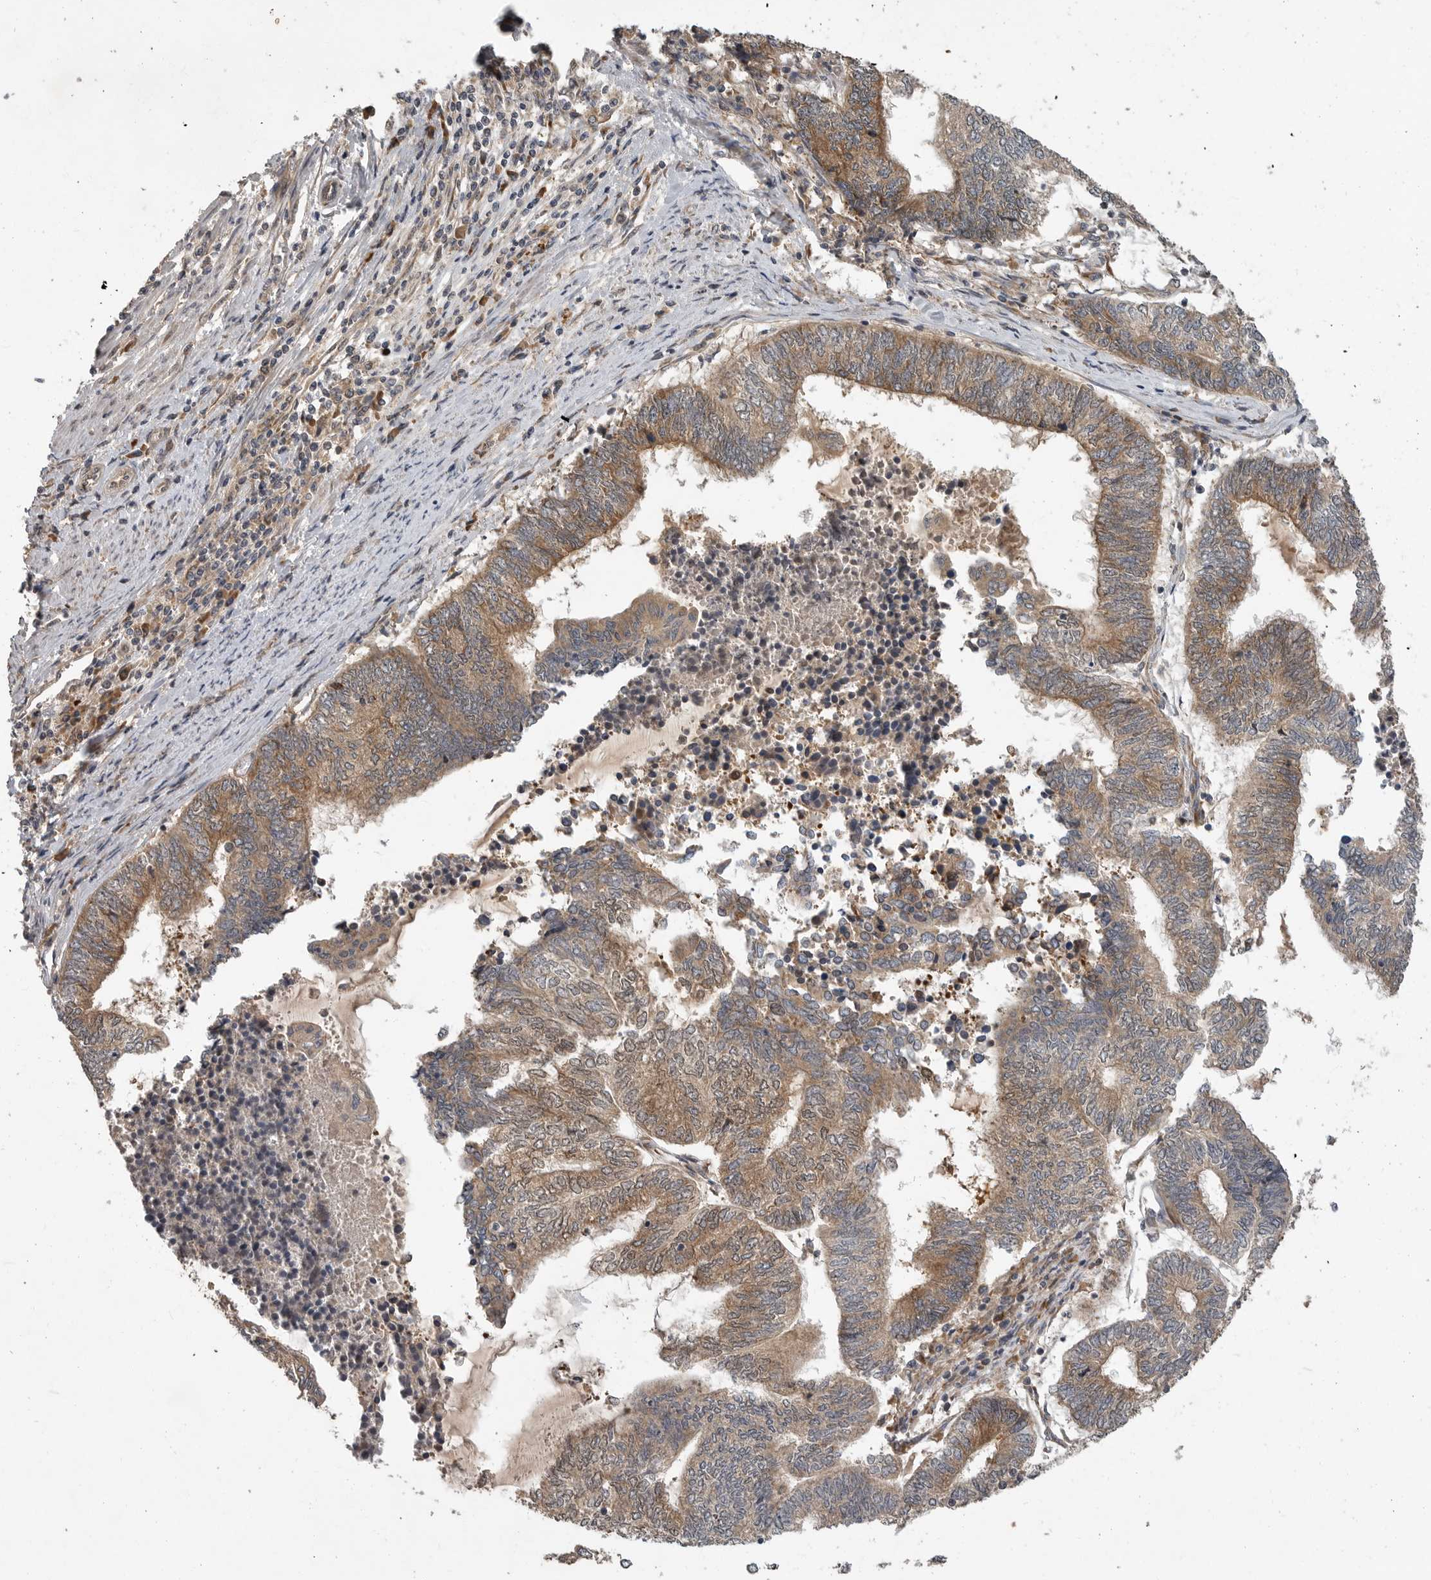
{"staining": {"intensity": "moderate", "quantity": ">75%", "location": "cytoplasmic/membranous"}, "tissue": "endometrial cancer", "cell_type": "Tumor cells", "image_type": "cancer", "snomed": [{"axis": "morphology", "description": "Adenocarcinoma, NOS"}, {"axis": "topography", "description": "Uterus"}, {"axis": "topography", "description": "Endometrium"}], "caption": "DAB immunohistochemical staining of adenocarcinoma (endometrial) displays moderate cytoplasmic/membranous protein positivity in approximately >75% of tumor cells. The protein of interest is shown in brown color, while the nuclei are stained blue.", "gene": "OSBPL9", "patient": {"sex": "female", "age": 70}}